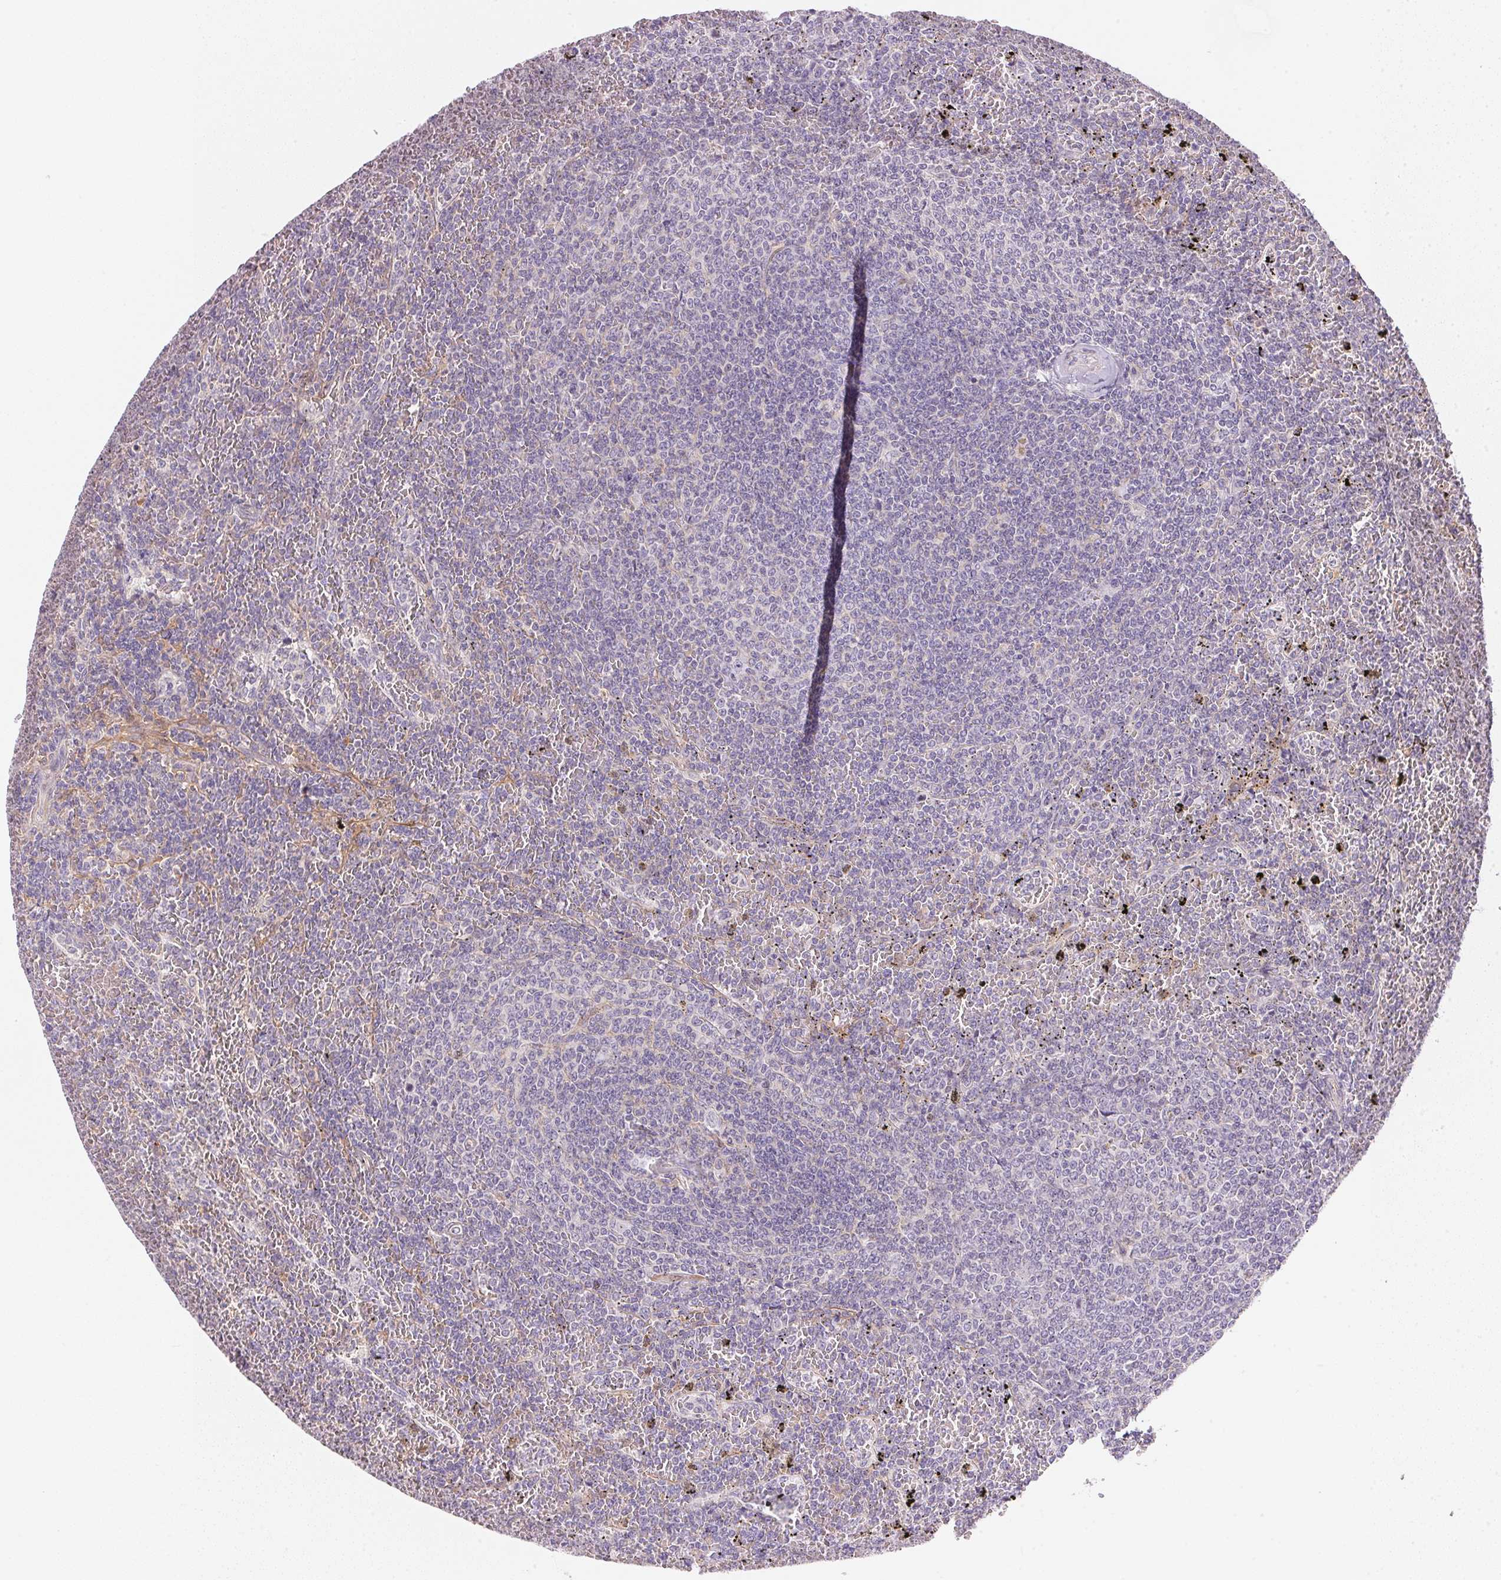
{"staining": {"intensity": "negative", "quantity": "none", "location": "none"}, "tissue": "lymphoma", "cell_type": "Tumor cells", "image_type": "cancer", "snomed": [{"axis": "morphology", "description": "Malignant lymphoma, non-Hodgkin's type, Low grade"}, {"axis": "topography", "description": "Spleen"}], "caption": "Immunohistochemistry micrograph of neoplastic tissue: low-grade malignant lymphoma, non-Hodgkin's type stained with DAB exhibits no significant protein positivity in tumor cells. (DAB (3,3'-diaminobenzidine) immunohistochemistry (IHC) with hematoxylin counter stain).", "gene": "SMTN", "patient": {"sex": "female", "age": 77}}